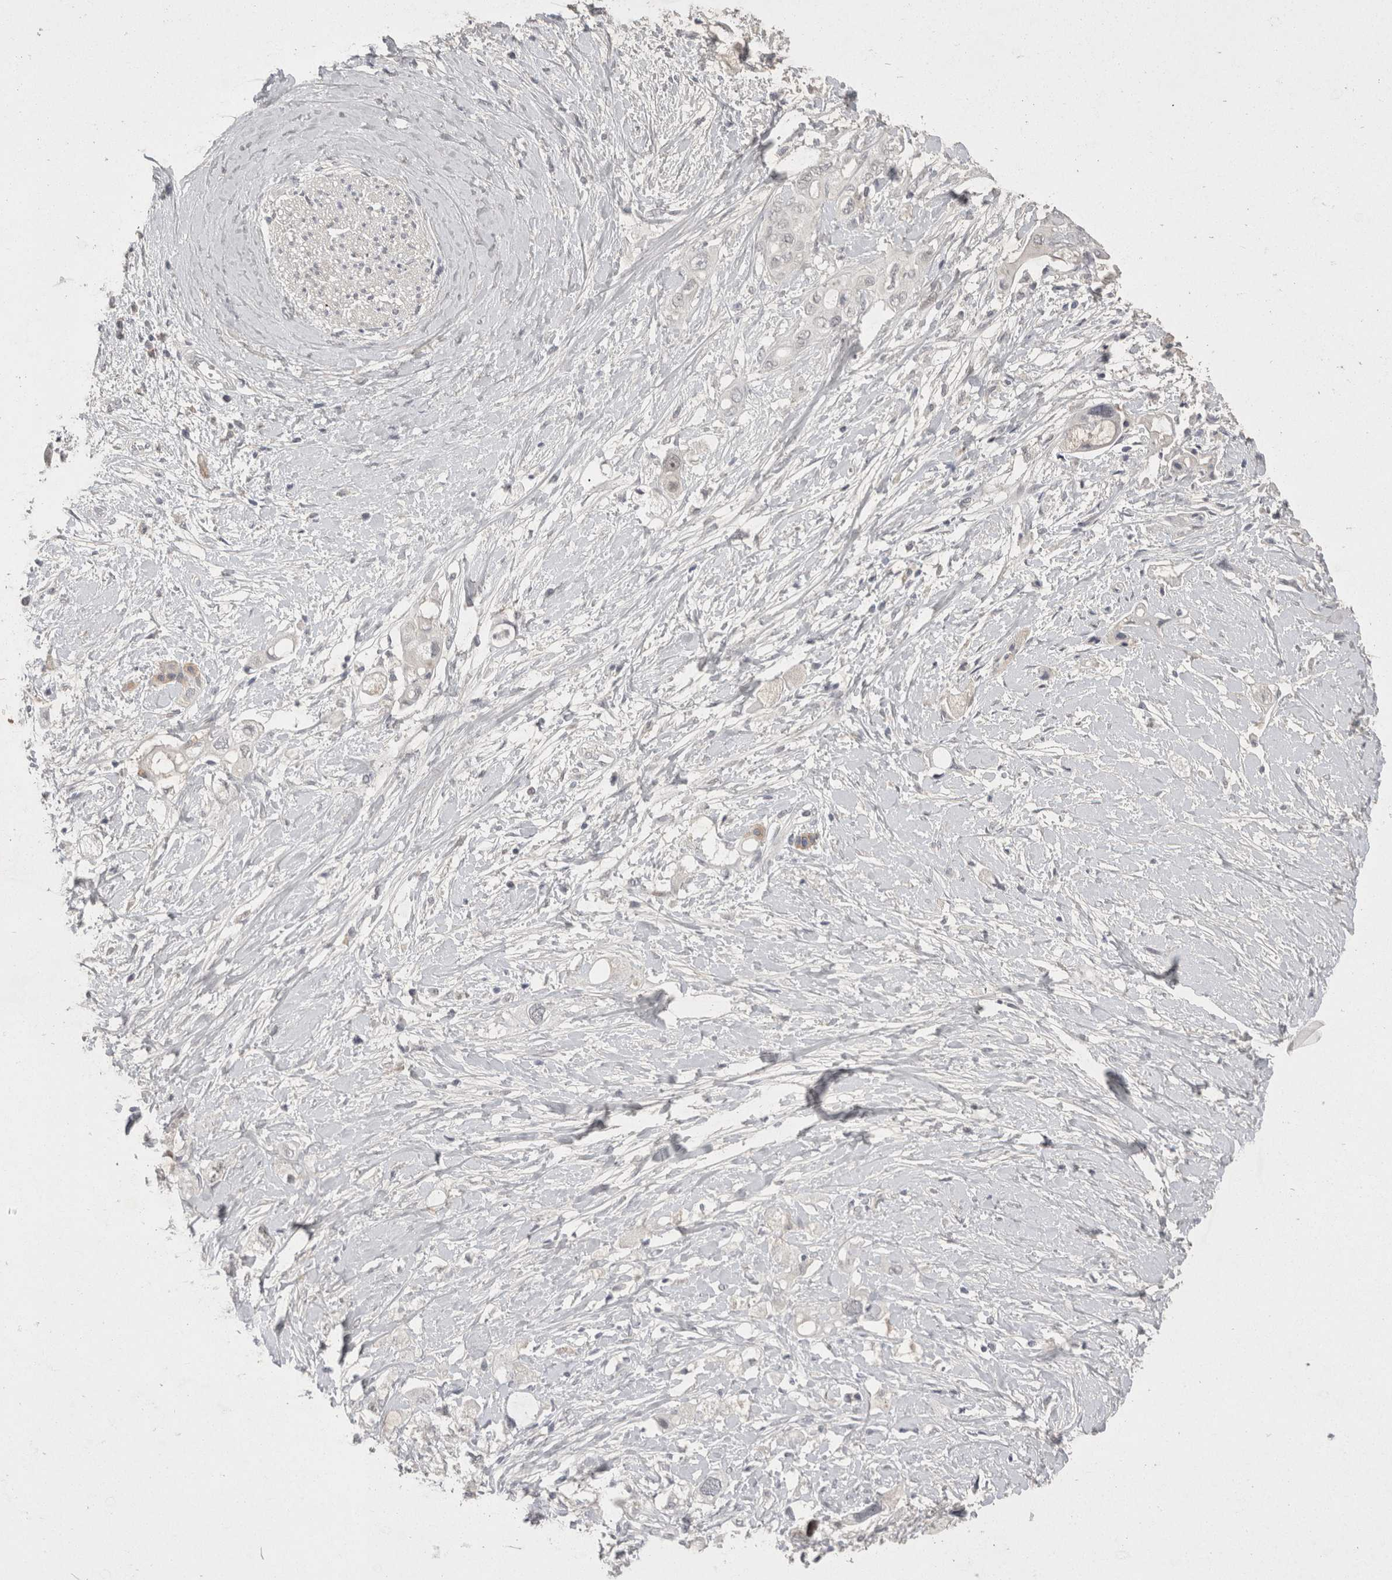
{"staining": {"intensity": "negative", "quantity": "none", "location": "none"}, "tissue": "pancreatic cancer", "cell_type": "Tumor cells", "image_type": "cancer", "snomed": [{"axis": "morphology", "description": "Adenocarcinoma, NOS"}, {"axis": "topography", "description": "Pancreas"}], "caption": "Tumor cells are negative for protein expression in human pancreatic cancer.", "gene": "TOM1L2", "patient": {"sex": "female", "age": 56}}